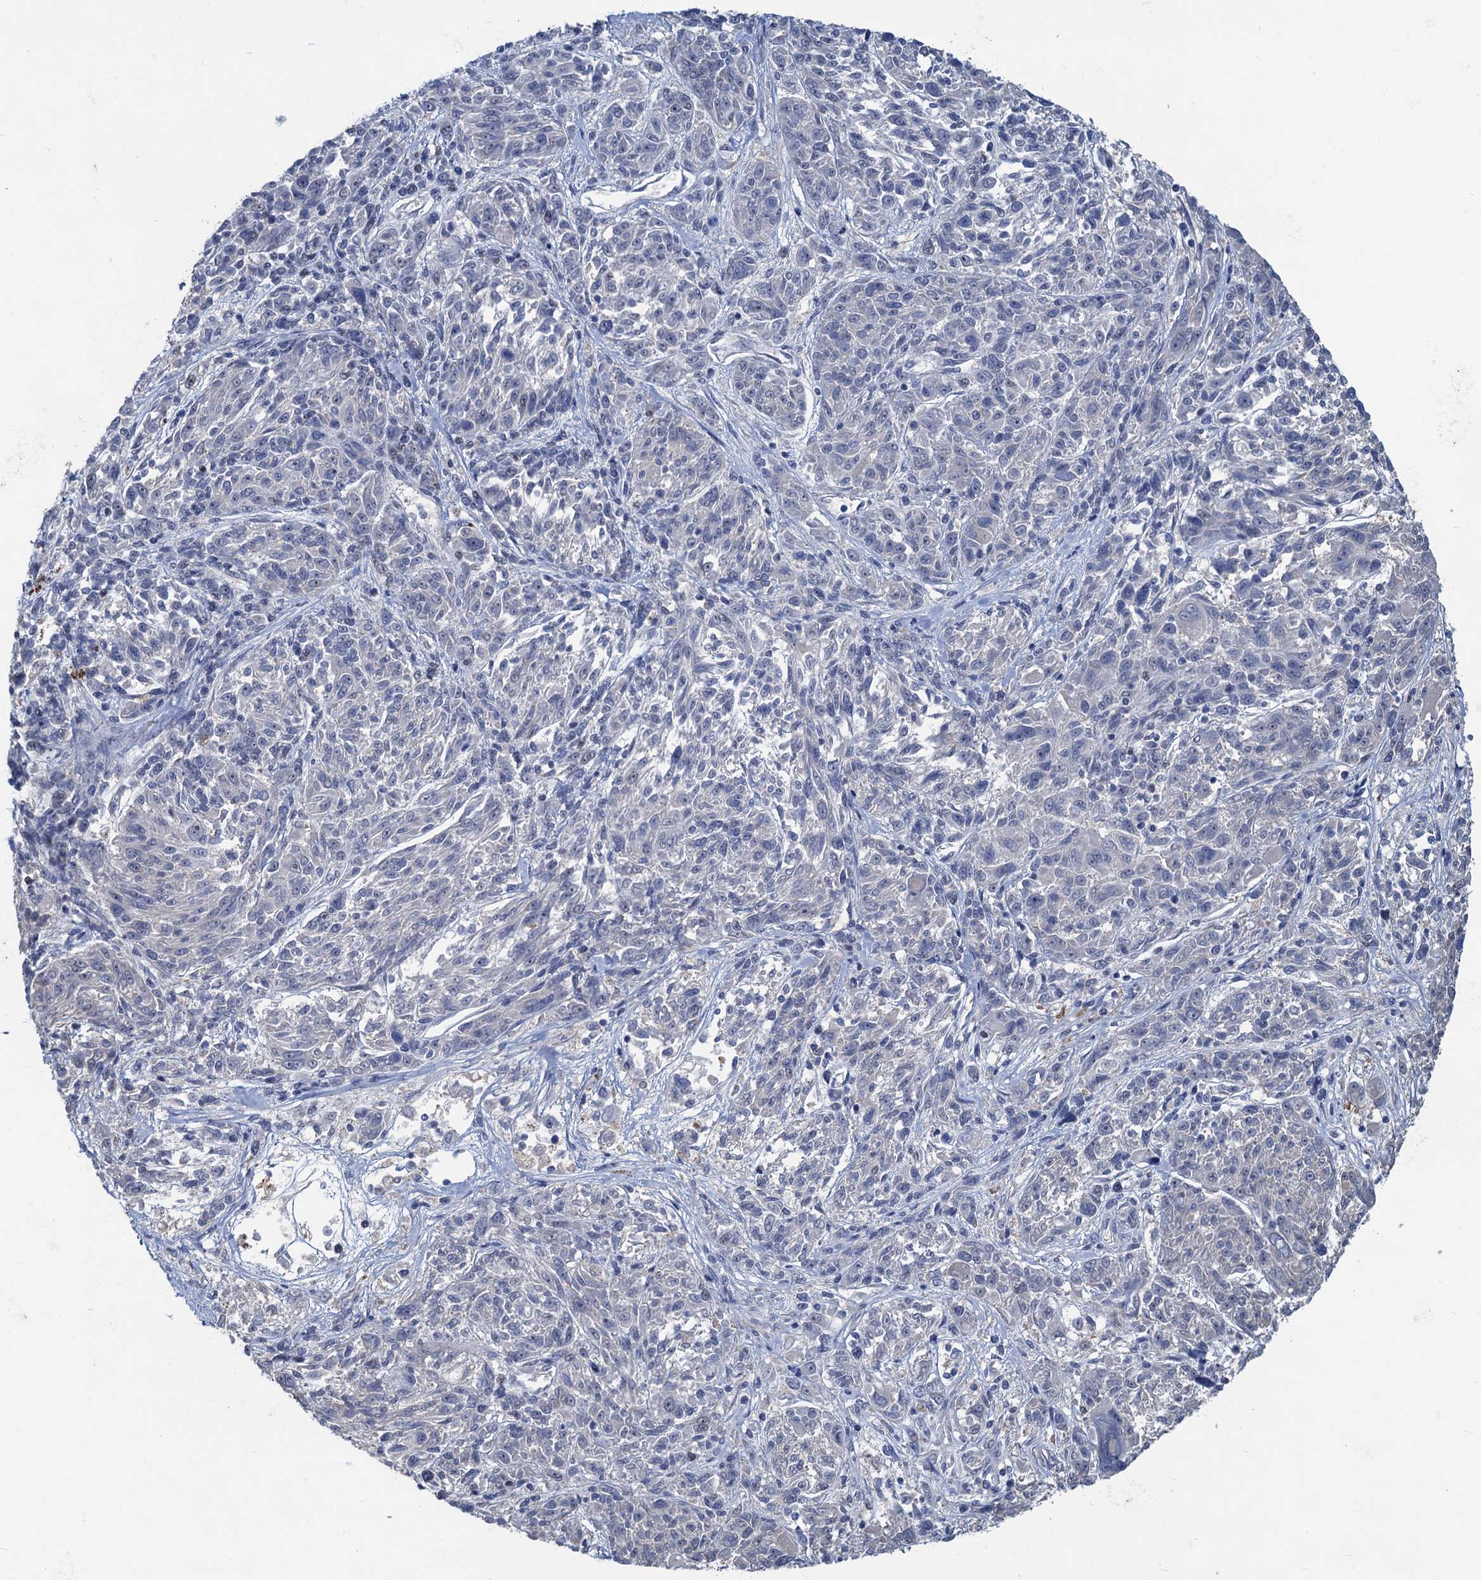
{"staining": {"intensity": "negative", "quantity": "none", "location": "none"}, "tissue": "melanoma", "cell_type": "Tumor cells", "image_type": "cancer", "snomed": [{"axis": "morphology", "description": "Malignant melanoma, NOS"}, {"axis": "topography", "description": "Skin"}], "caption": "Melanoma was stained to show a protein in brown. There is no significant expression in tumor cells.", "gene": "ESYT3", "patient": {"sex": "male", "age": 53}}